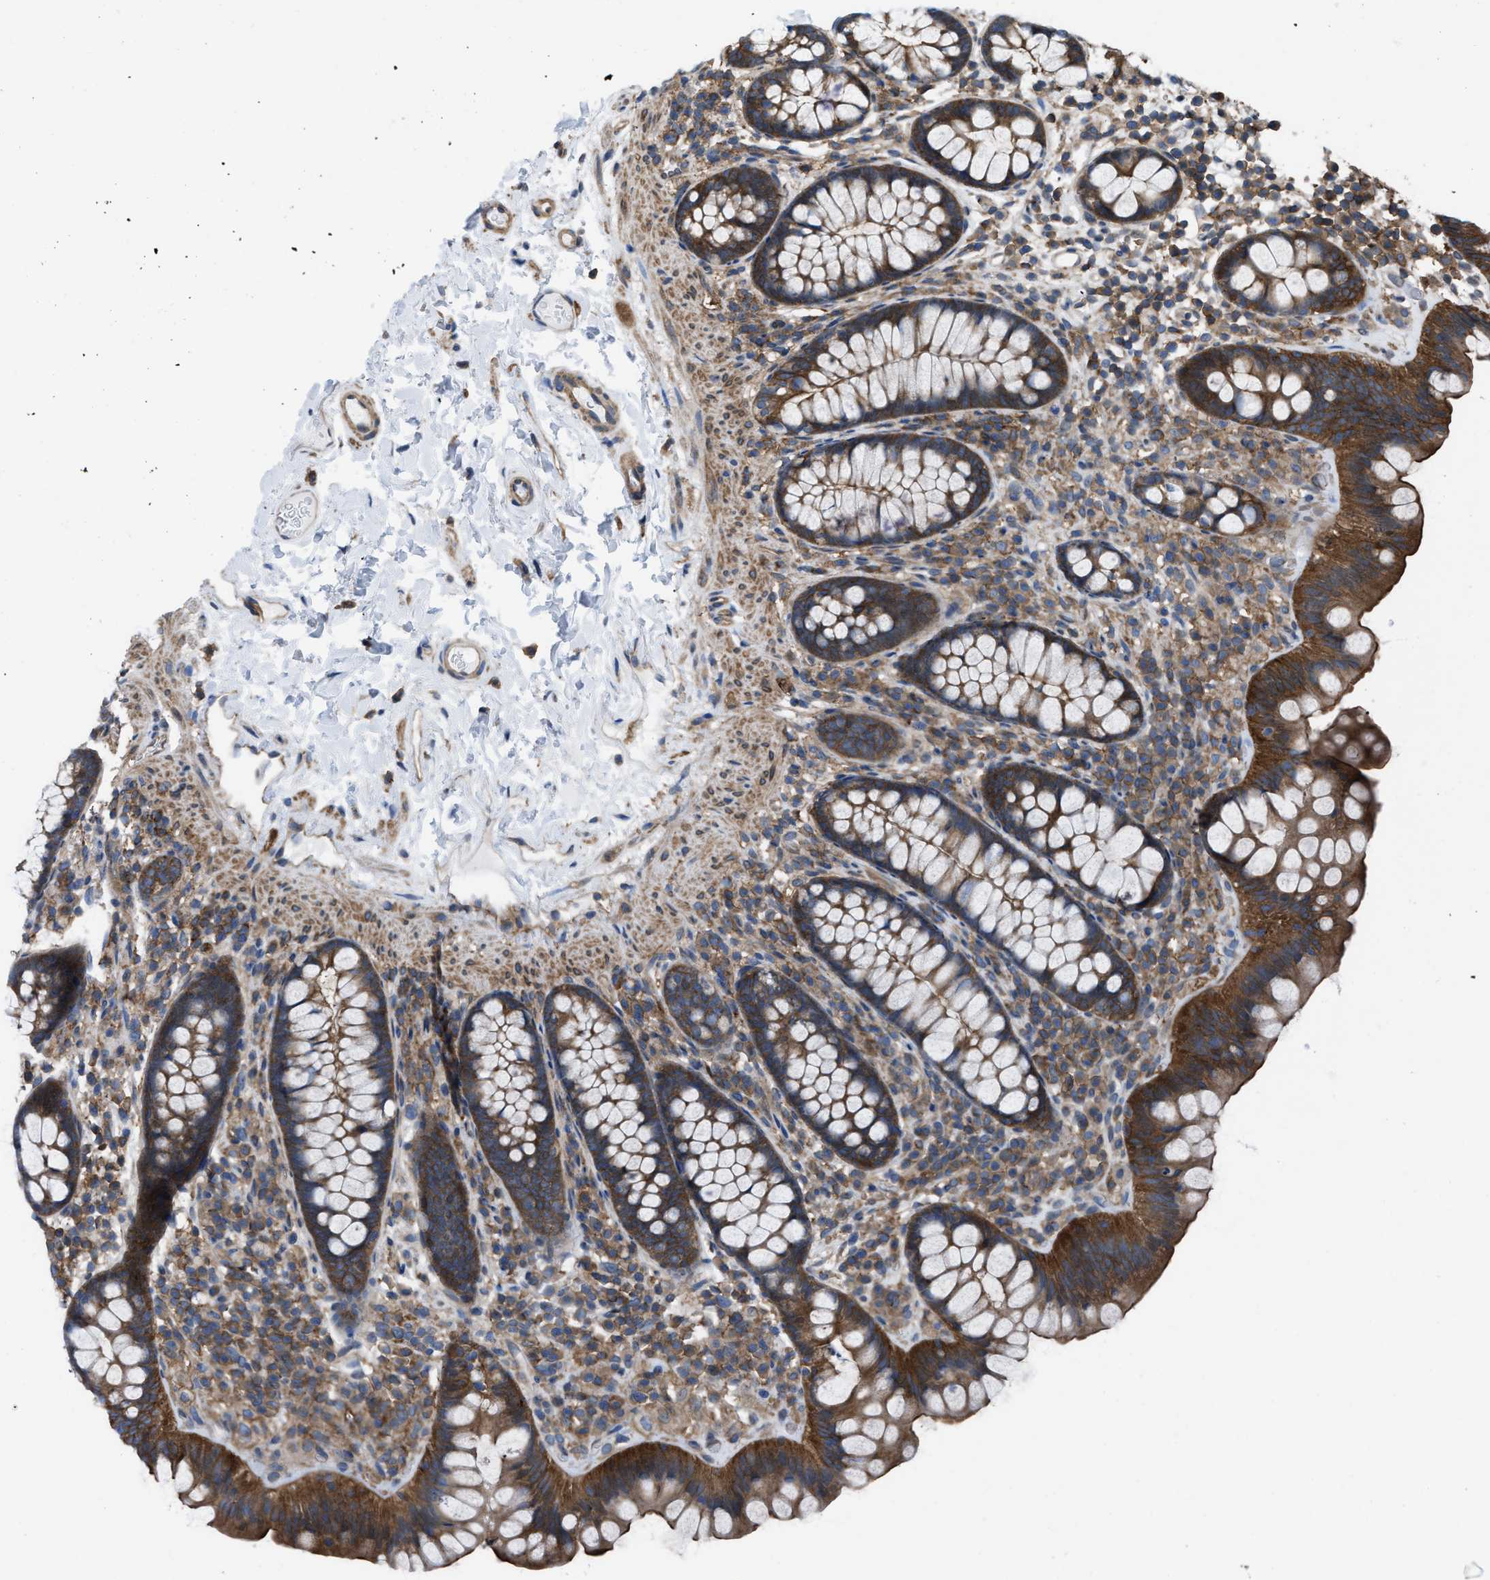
{"staining": {"intensity": "moderate", "quantity": ">75%", "location": "cytoplasmic/membranous"}, "tissue": "colon", "cell_type": "Endothelial cells", "image_type": "normal", "snomed": [{"axis": "morphology", "description": "Normal tissue, NOS"}, {"axis": "topography", "description": "Colon"}], "caption": "Immunohistochemistry (IHC) staining of normal colon, which displays medium levels of moderate cytoplasmic/membranous expression in approximately >75% of endothelial cells indicating moderate cytoplasmic/membranous protein staining. The staining was performed using DAB (3,3'-diaminobenzidine) (brown) for protein detection and nuclei were counterstained in hematoxylin (blue).", "gene": "MYO18A", "patient": {"sex": "female", "age": 80}}